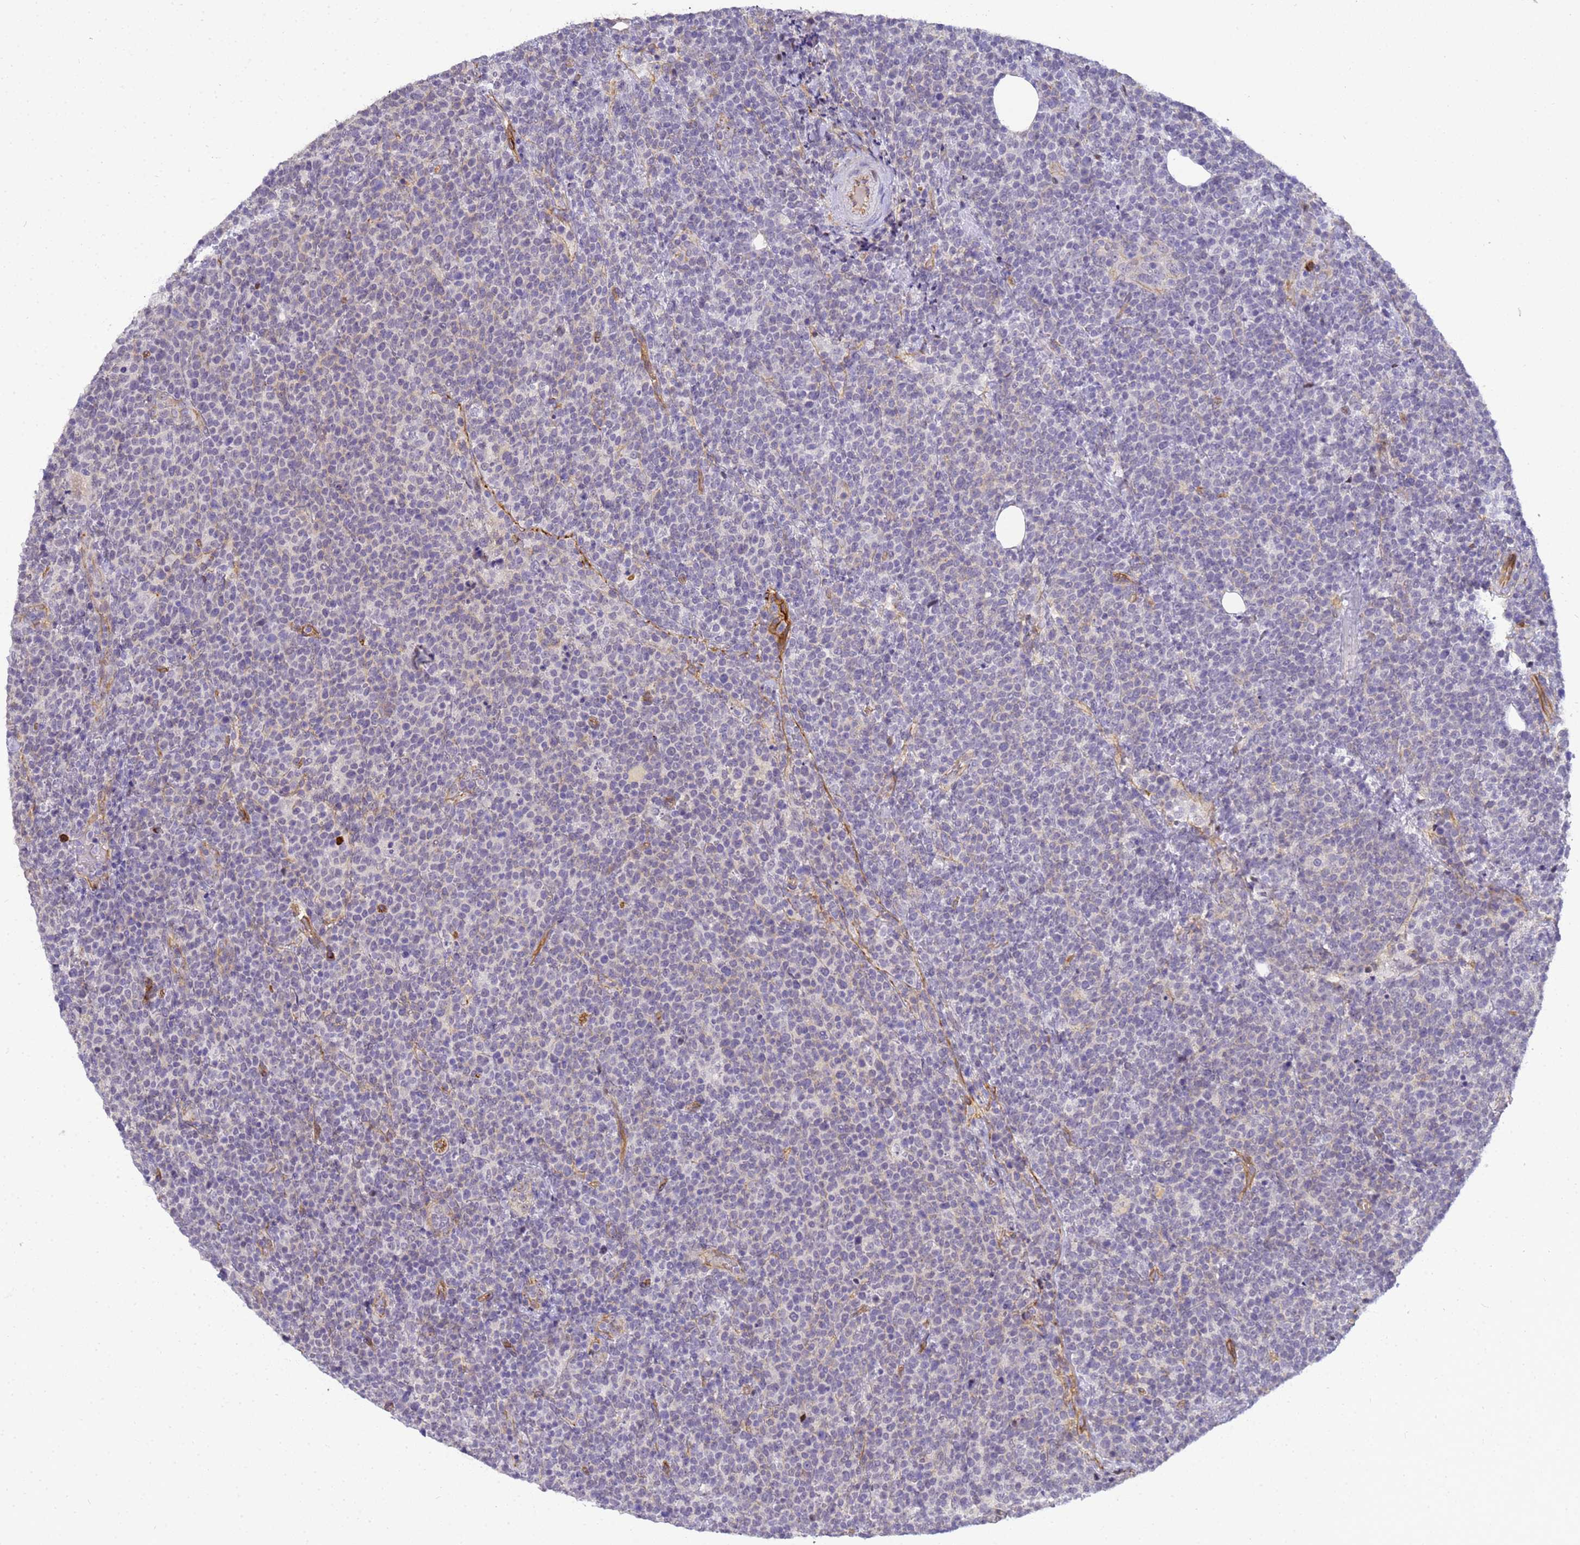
{"staining": {"intensity": "negative", "quantity": "none", "location": "none"}, "tissue": "lymphoma", "cell_type": "Tumor cells", "image_type": "cancer", "snomed": [{"axis": "morphology", "description": "Malignant lymphoma, non-Hodgkin's type, High grade"}, {"axis": "topography", "description": "Lymph node"}], "caption": "High-grade malignant lymphoma, non-Hodgkin's type was stained to show a protein in brown. There is no significant expression in tumor cells.", "gene": "GON4L", "patient": {"sex": "male", "age": 61}}